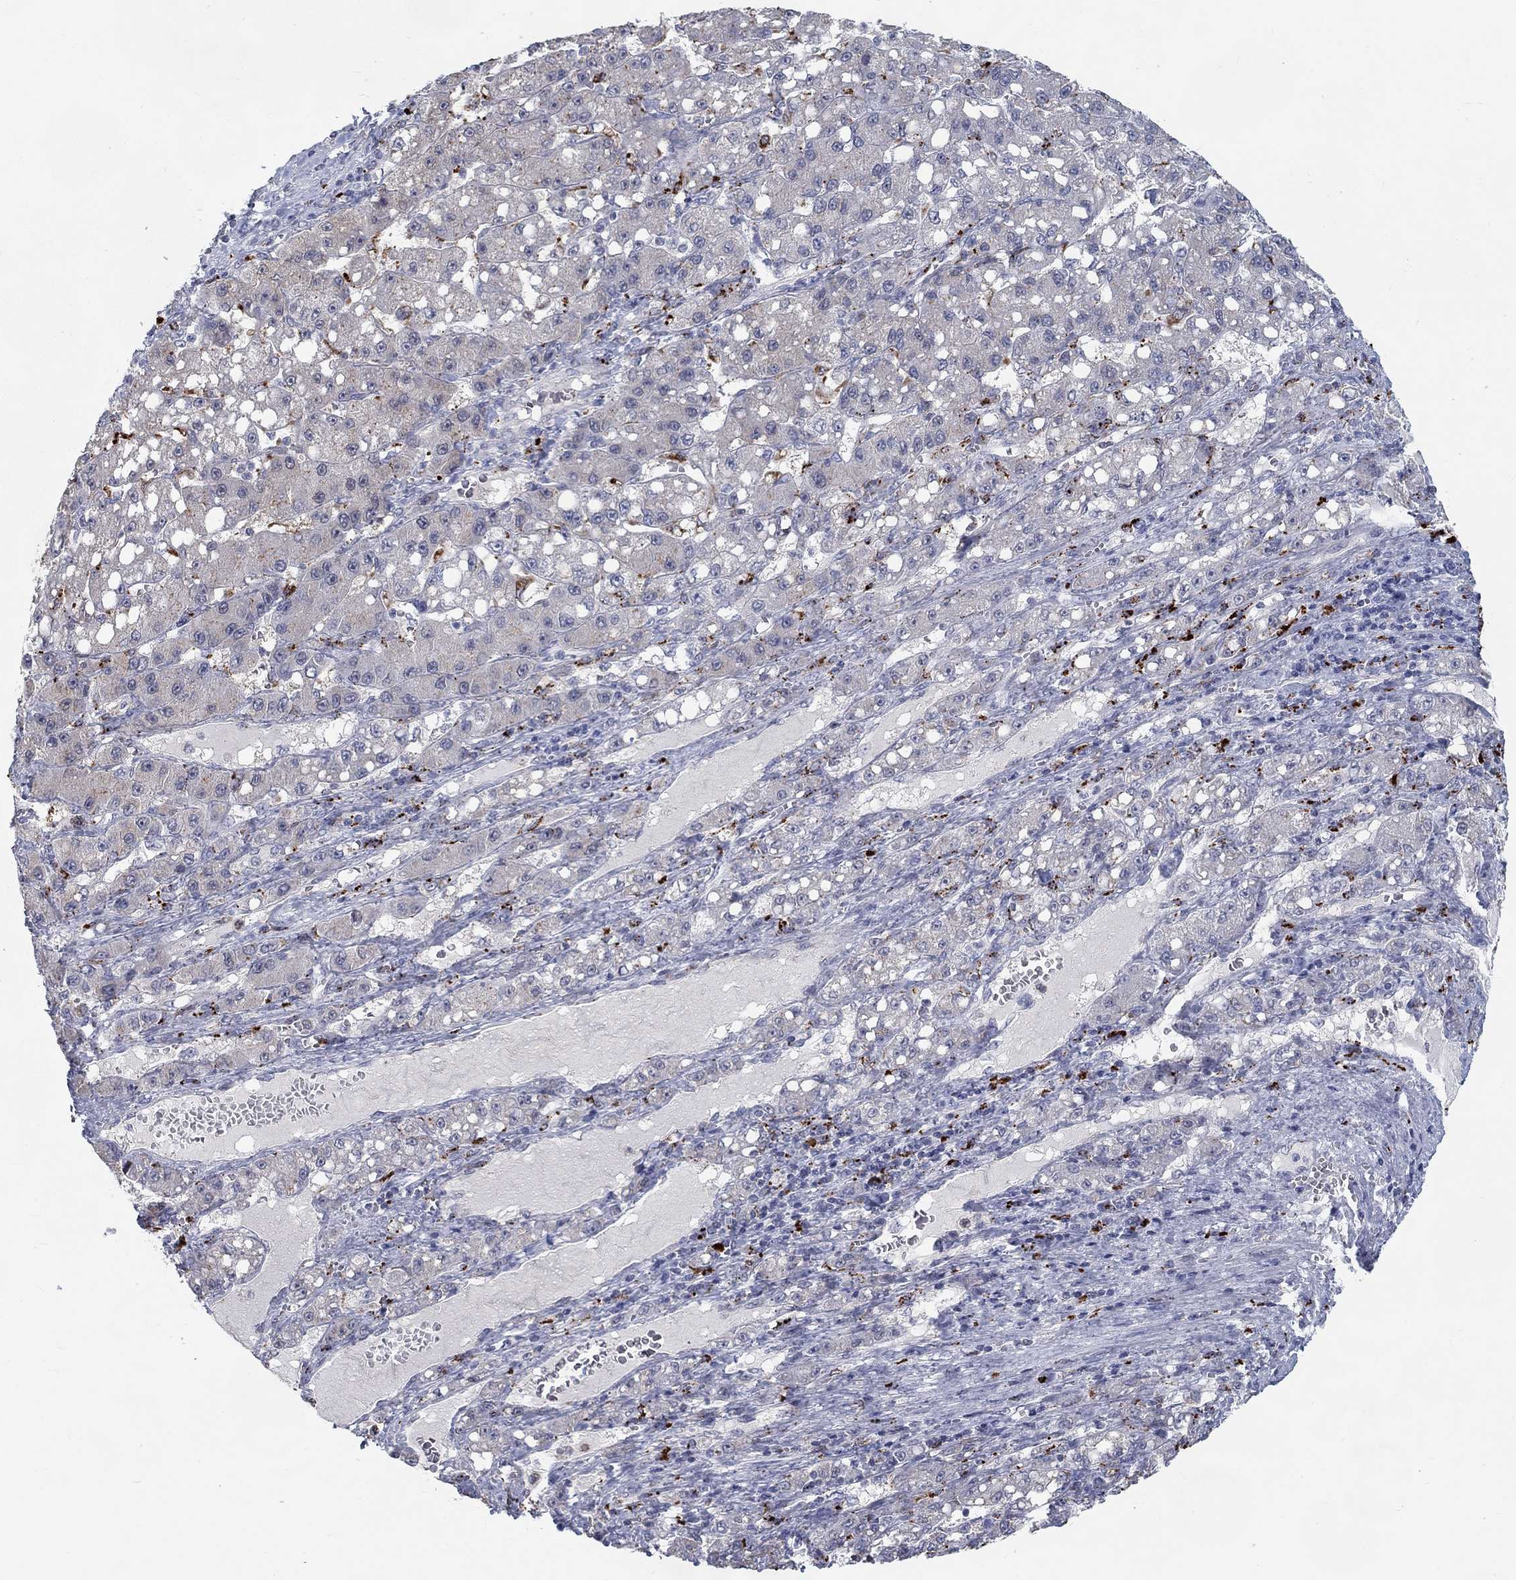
{"staining": {"intensity": "negative", "quantity": "none", "location": "none"}, "tissue": "liver cancer", "cell_type": "Tumor cells", "image_type": "cancer", "snomed": [{"axis": "morphology", "description": "Carcinoma, Hepatocellular, NOS"}, {"axis": "topography", "description": "Liver"}], "caption": "Protein analysis of liver cancer shows no significant expression in tumor cells.", "gene": "MTSS2", "patient": {"sex": "female", "age": 65}}